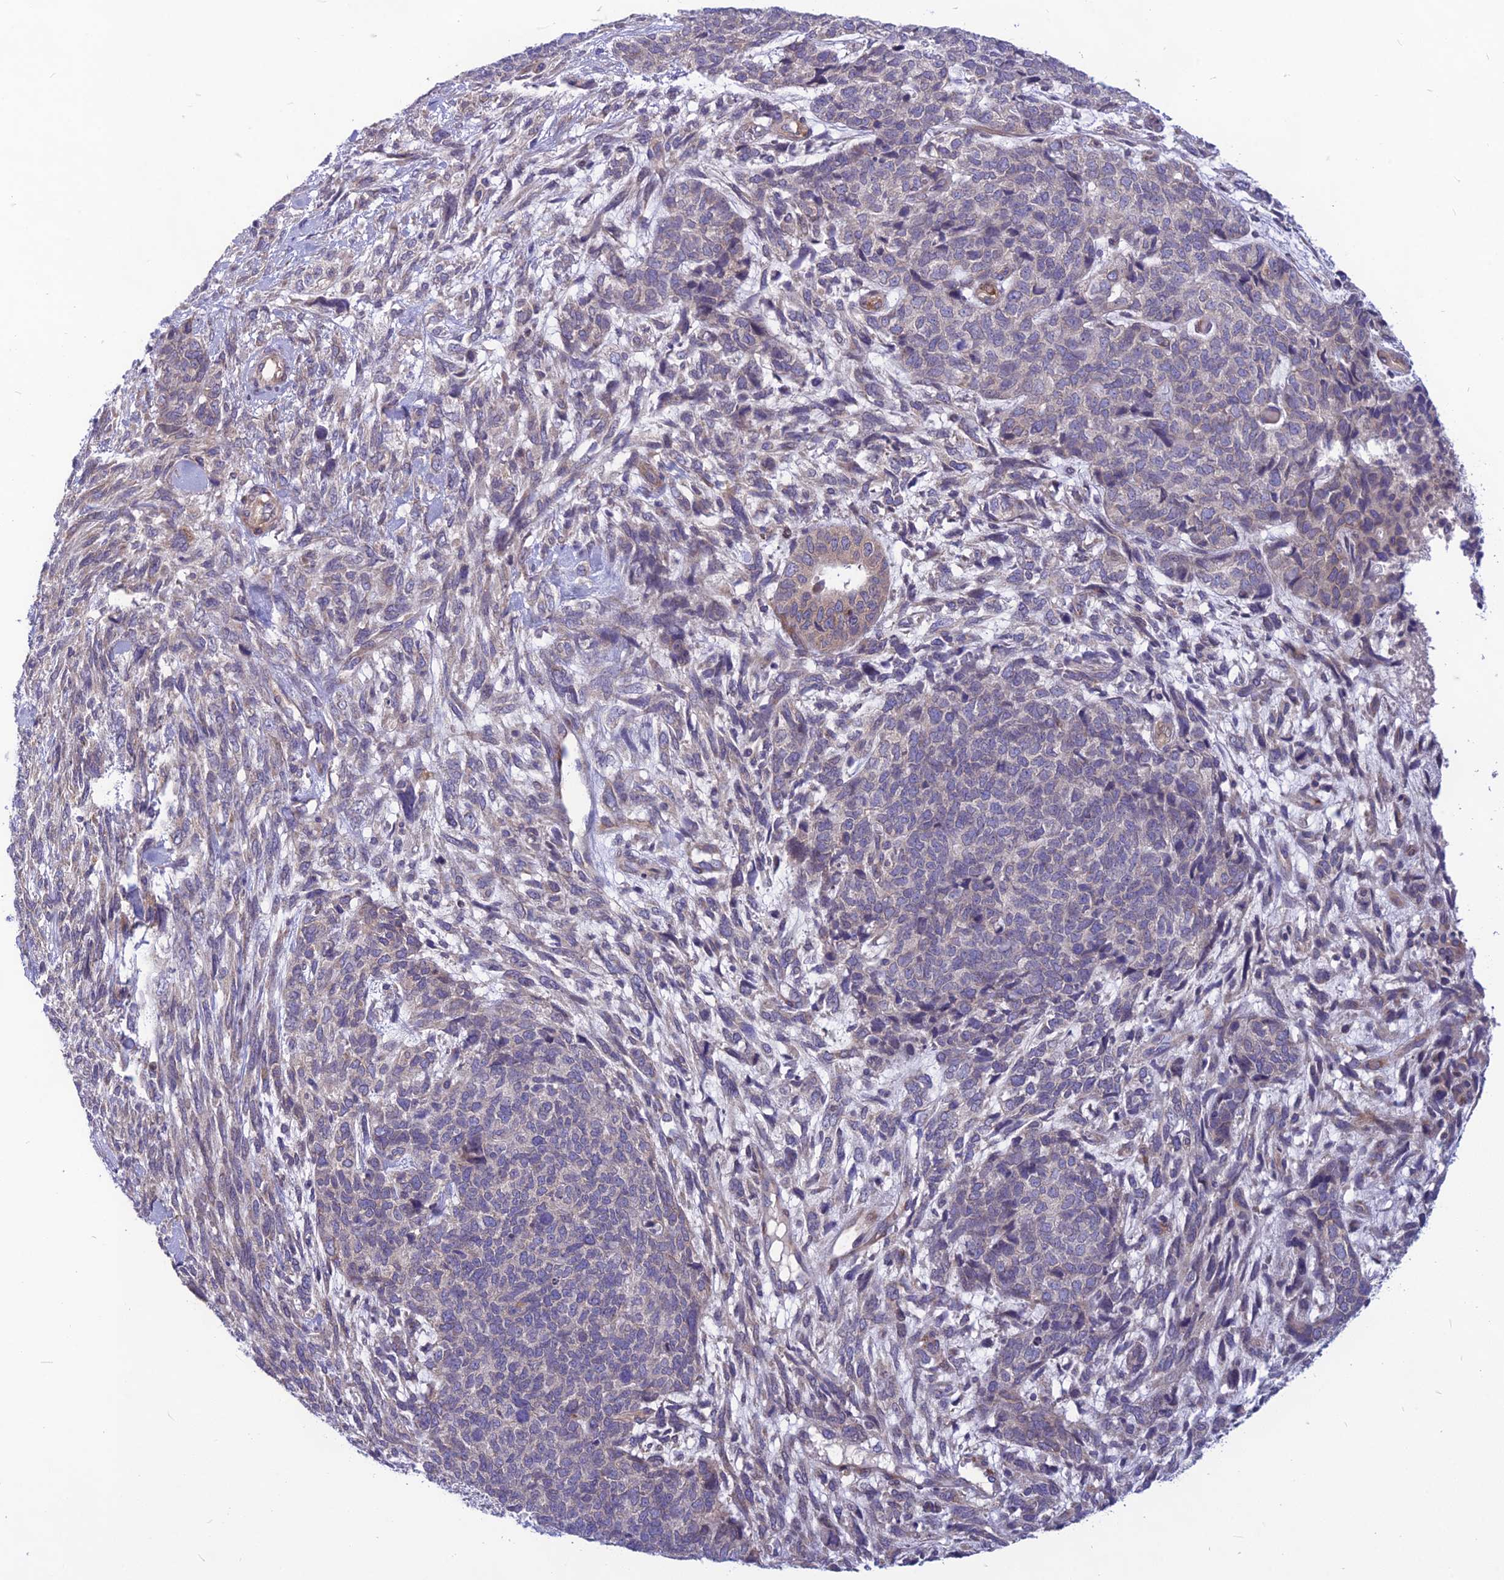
{"staining": {"intensity": "negative", "quantity": "none", "location": "none"}, "tissue": "cervical cancer", "cell_type": "Tumor cells", "image_type": "cancer", "snomed": [{"axis": "morphology", "description": "Squamous cell carcinoma, NOS"}, {"axis": "topography", "description": "Cervix"}], "caption": "This is an immunohistochemistry (IHC) image of human cervical cancer (squamous cell carcinoma). There is no expression in tumor cells.", "gene": "PTCD2", "patient": {"sex": "female", "age": 63}}